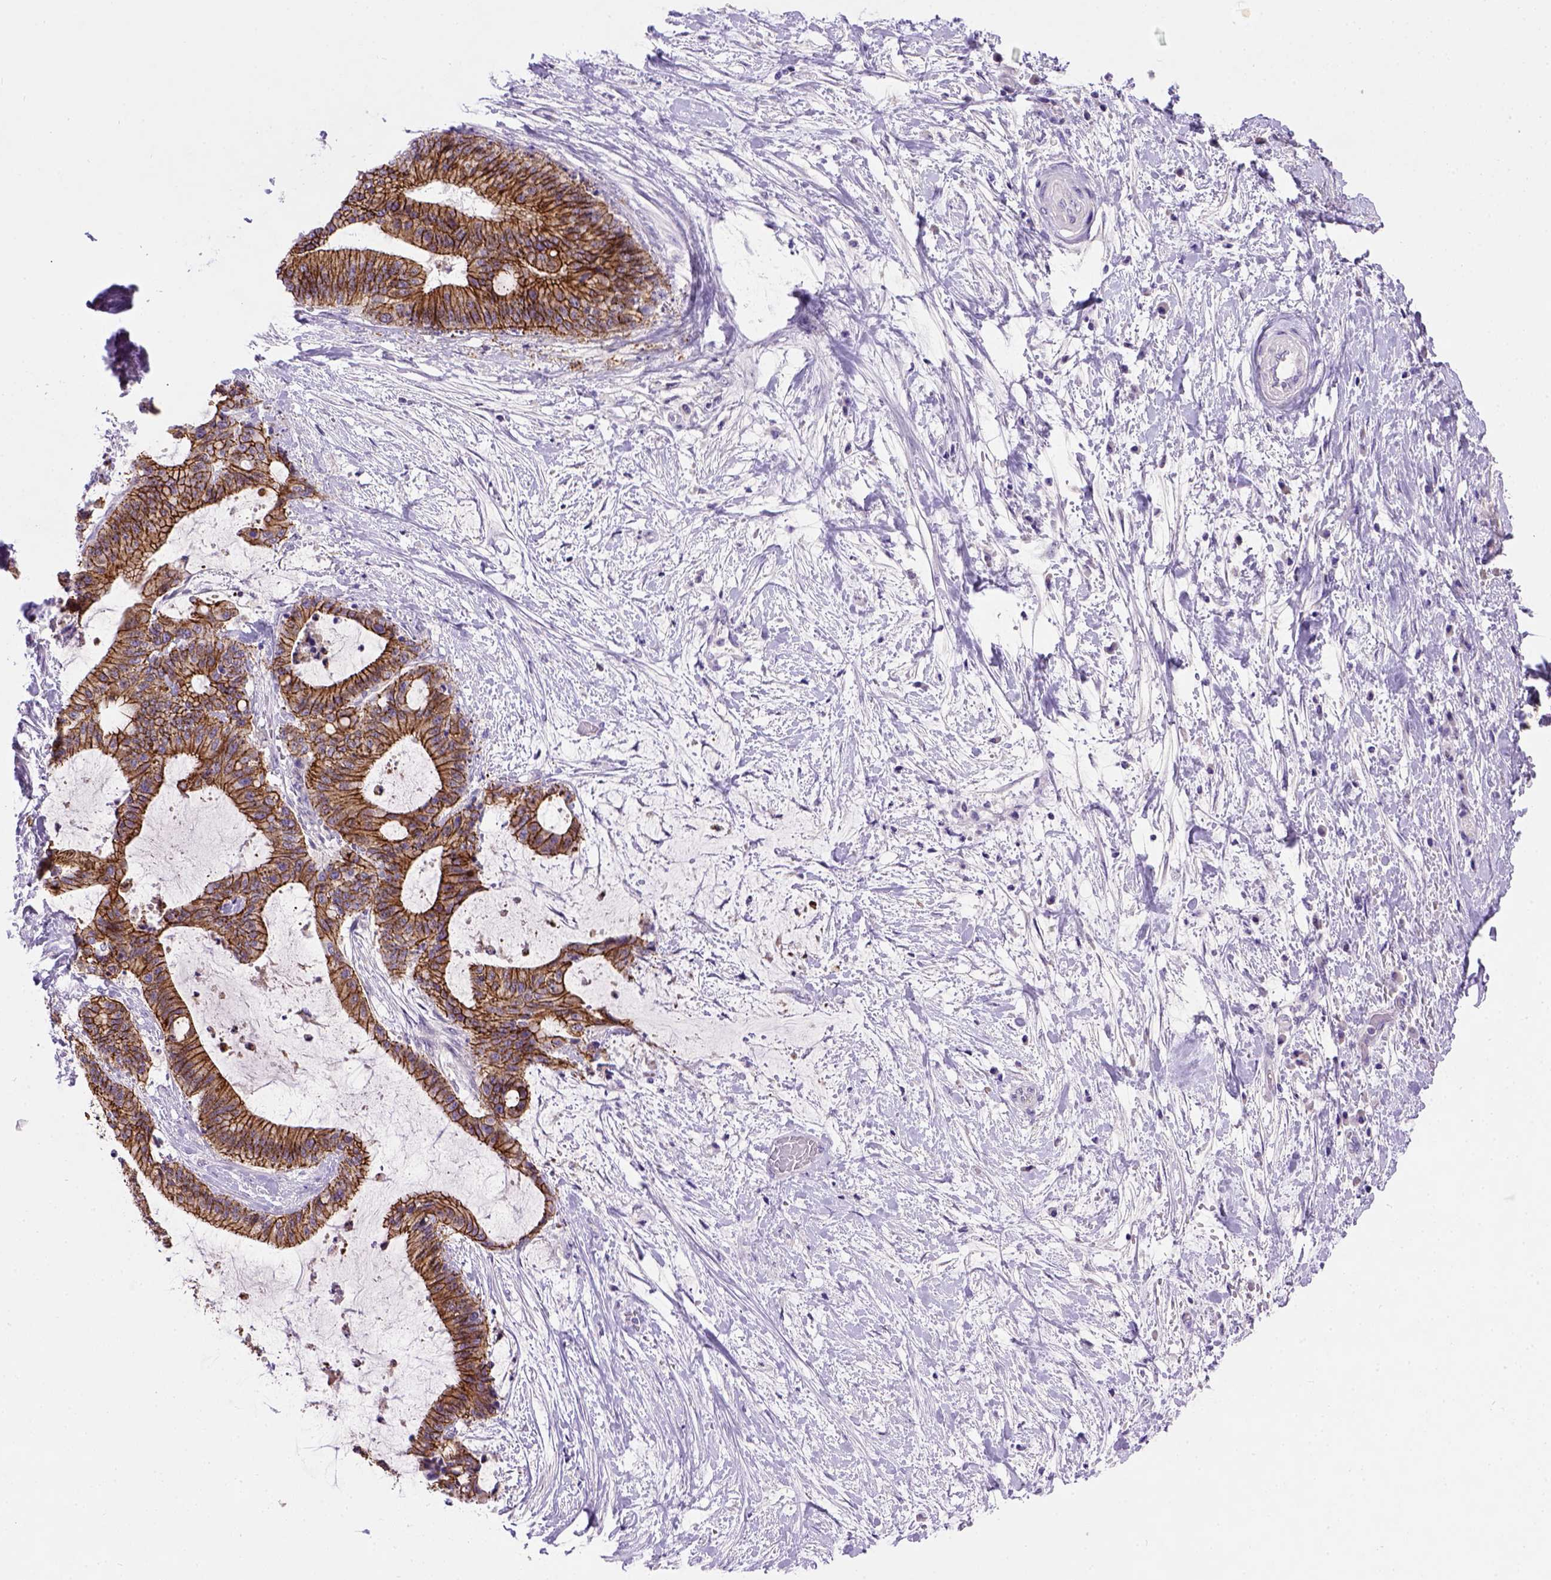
{"staining": {"intensity": "strong", "quantity": ">75%", "location": "cytoplasmic/membranous"}, "tissue": "liver cancer", "cell_type": "Tumor cells", "image_type": "cancer", "snomed": [{"axis": "morphology", "description": "Cholangiocarcinoma"}, {"axis": "topography", "description": "Liver"}], "caption": "Strong cytoplasmic/membranous positivity for a protein is seen in approximately >75% of tumor cells of liver cancer using IHC.", "gene": "CDH1", "patient": {"sex": "female", "age": 73}}